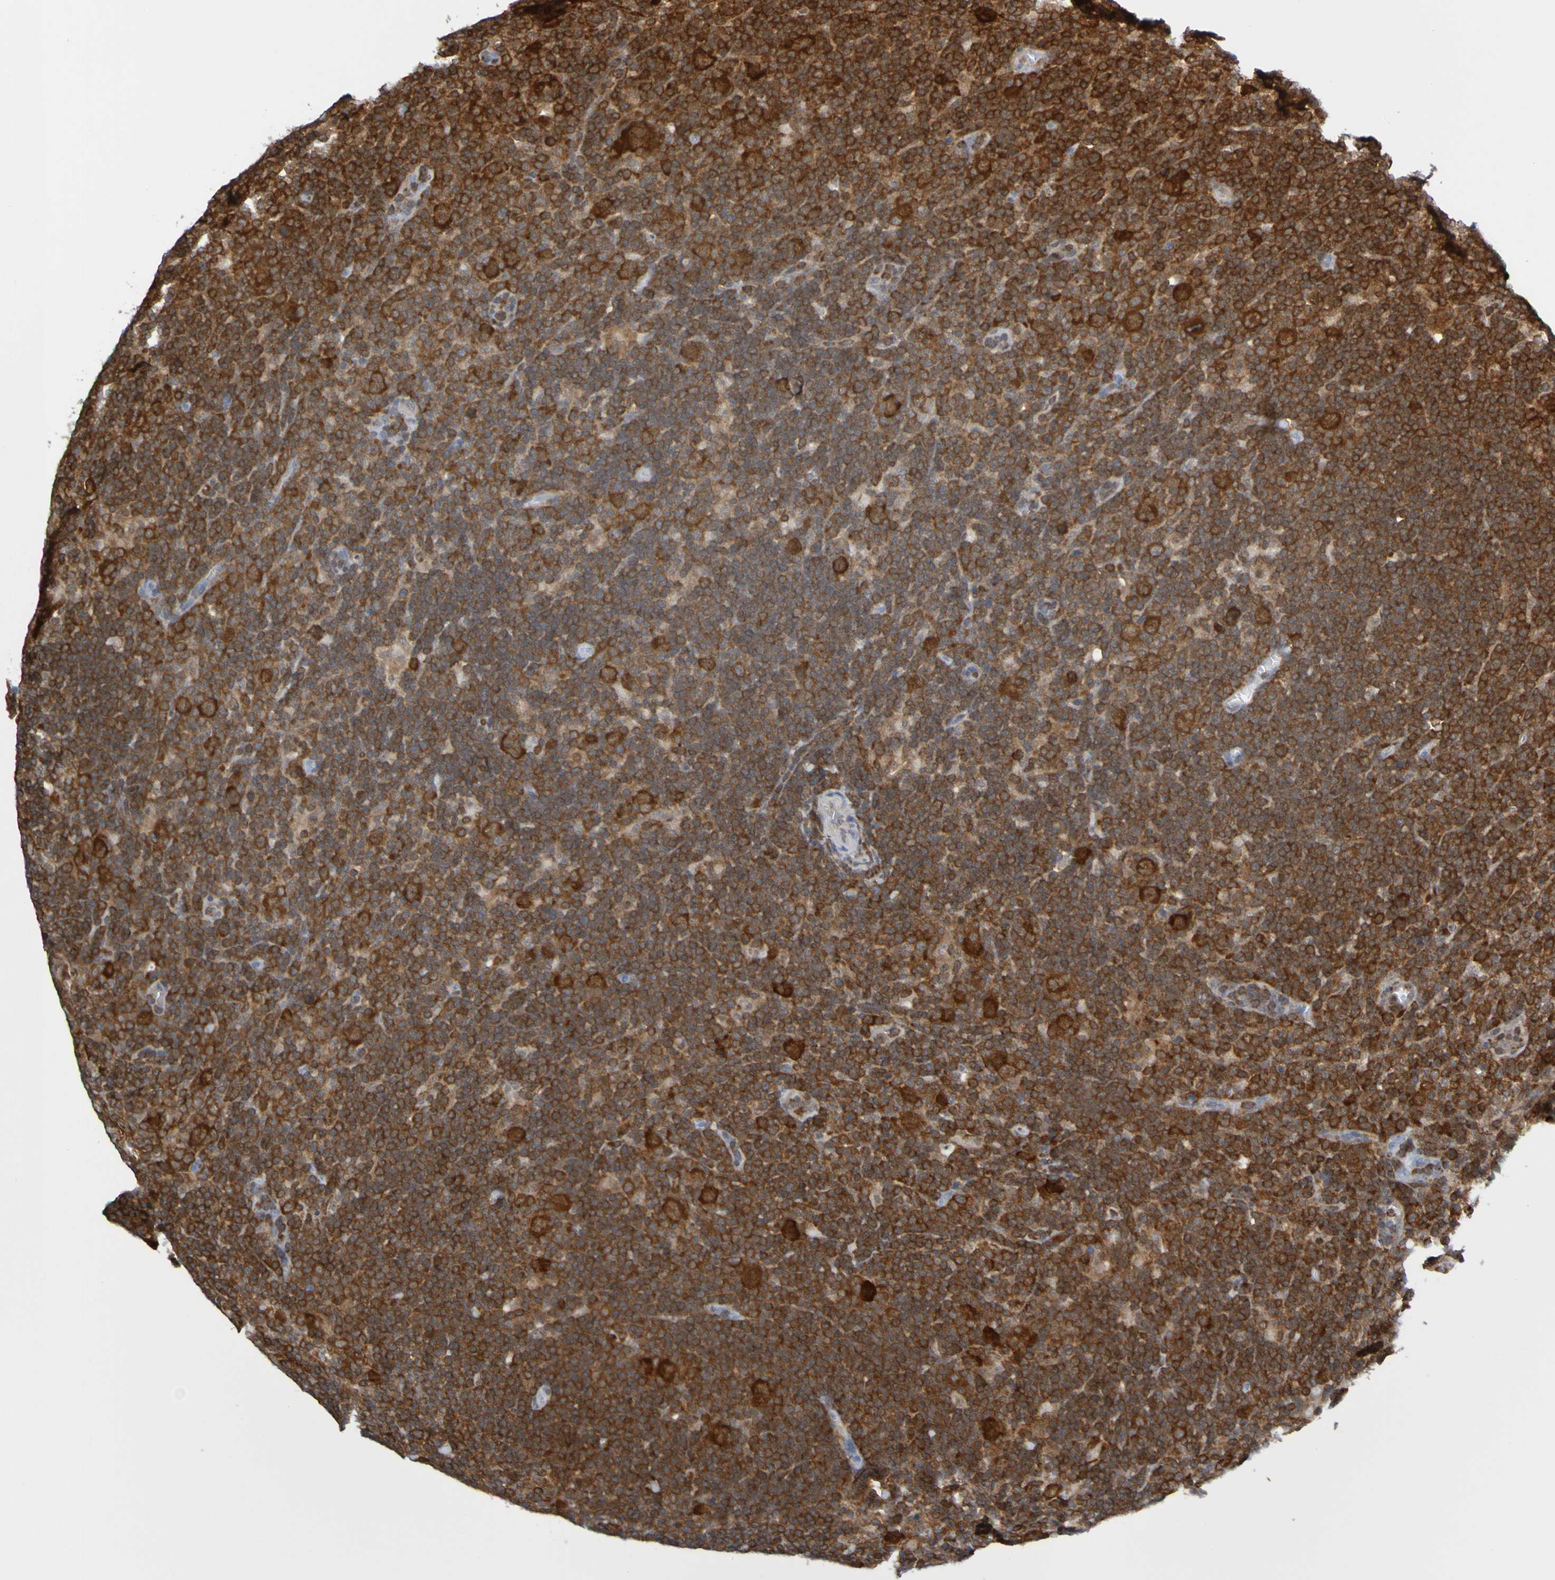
{"staining": {"intensity": "strong", "quantity": ">75%", "location": "cytoplasmic/membranous"}, "tissue": "lymphoma", "cell_type": "Tumor cells", "image_type": "cancer", "snomed": [{"axis": "morphology", "description": "Hodgkin's disease, NOS"}, {"axis": "topography", "description": "Lymph node"}], "caption": "IHC micrograph of Hodgkin's disease stained for a protein (brown), which demonstrates high levels of strong cytoplasmic/membranous staining in about >75% of tumor cells.", "gene": "ATIC", "patient": {"sex": "female", "age": 57}}